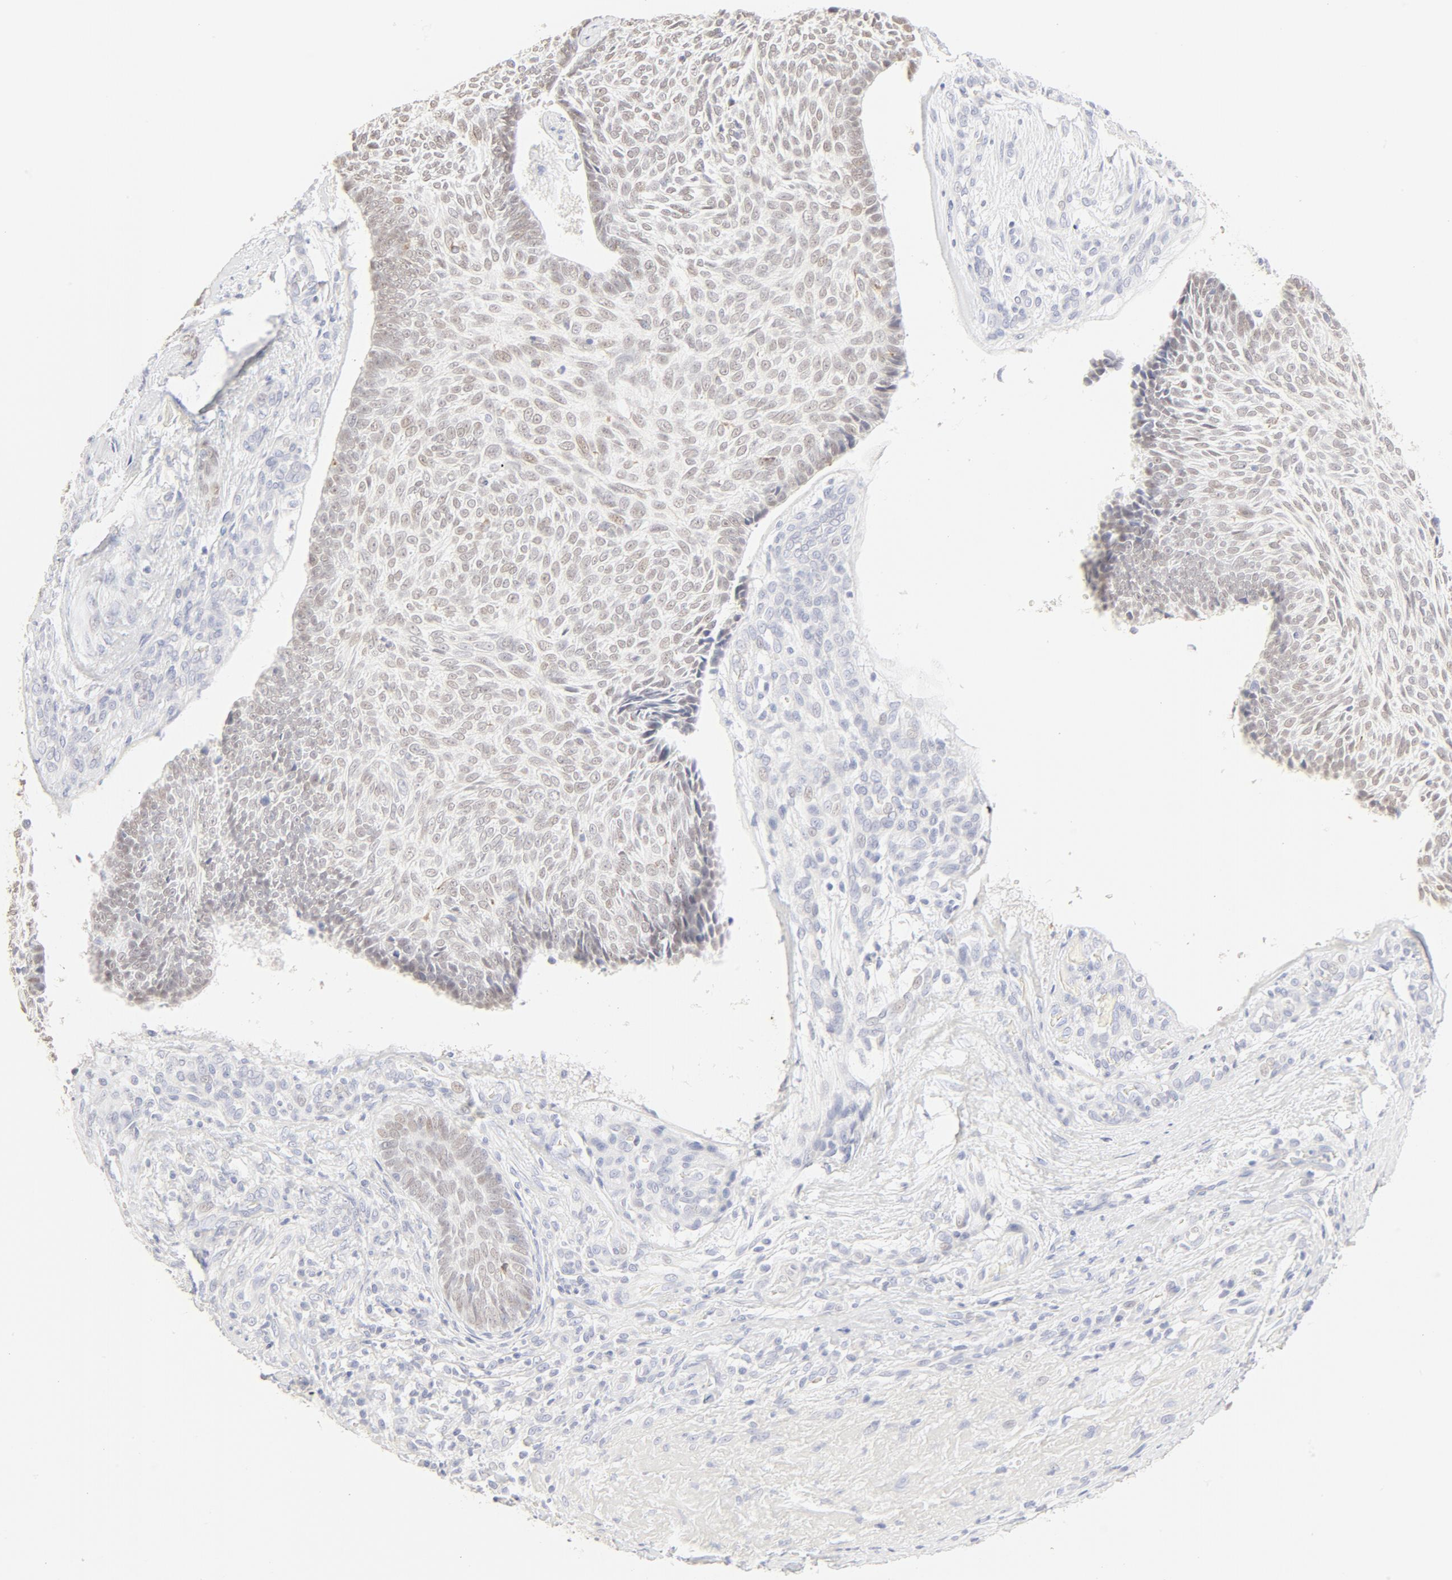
{"staining": {"intensity": "weak", "quantity": "25%-75%", "location": "nuclear"}, "tissue": "skin cancer", "cell_type": "Tumor cells", "image_type": "cancer", "snomed": [{"axis": "morphology", "description": "Basal cell carcinoma"}, {"axis": "topography", "description": "Skin"}], "caption": "A high-resolution image shows immunohistochemistry staining of skin cancer (basal cell carcinoma), which exhibits weak nuclear expression in about 25%-75% of tumor cells.", "gene": "FCGBP", "patient": {"sex": "male", "age": 72}}